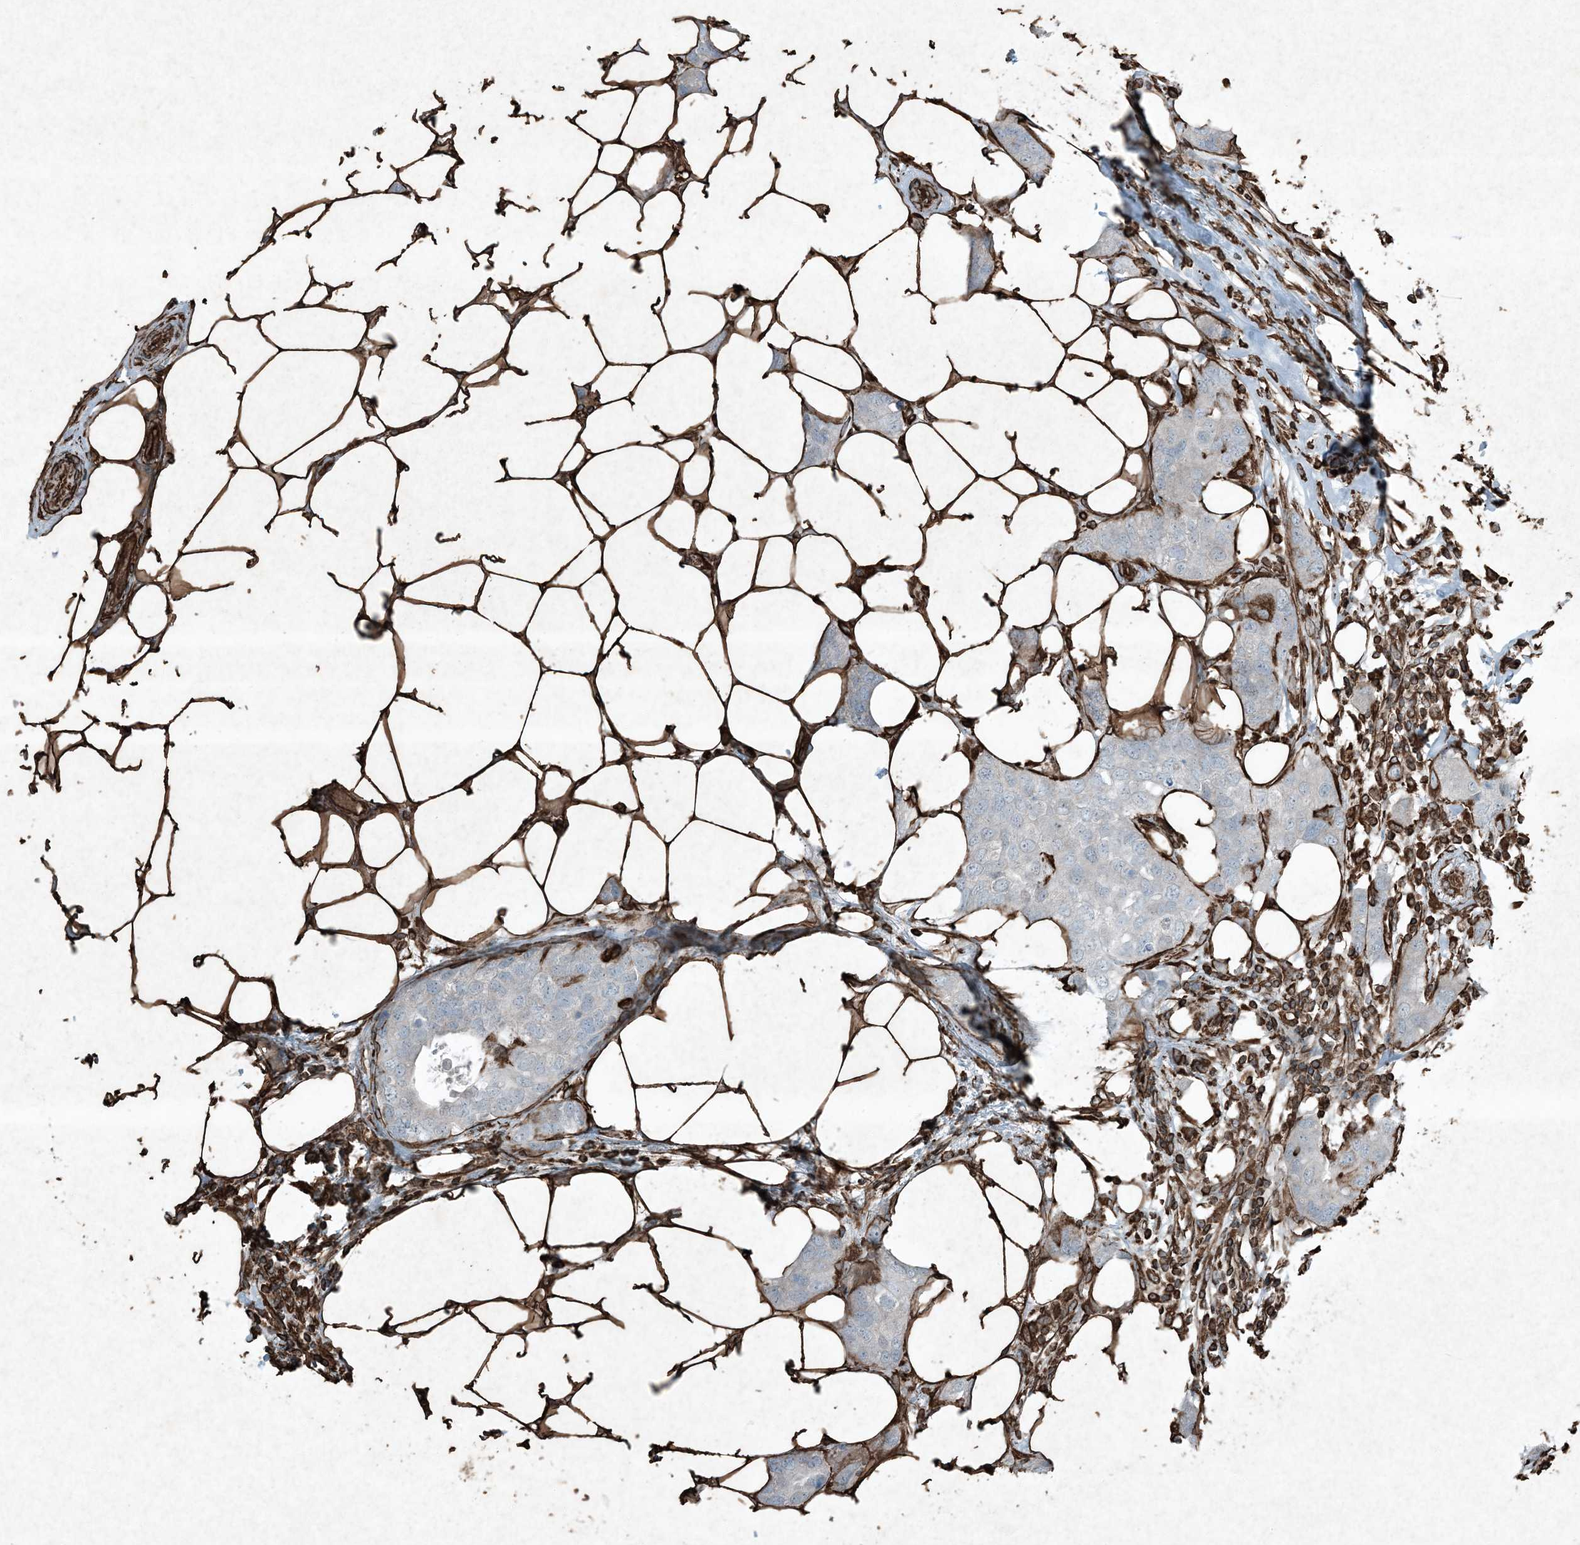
{"staining": {"intensity": "negative", "quantity": "none", "location": "none"}, "tissue": "breast cancer", "cell_type": "Tumor cells", "image_type": "cancer", "snomed": [{"axis": "morphology", "description": "Duct carcinoma"}, {"axis": "topography", "description": "Breast"}], "caption": "Immunohistochemistry image of neoplastic tissue: human invasive ductal carcinoma (breast) stained with DAB (3,3'-diaminobenzidine) displays no significant protein positivity in tumor cells. Brightfield microscopy of immunohistochemistry (IHC) stained with DAB (3,3'-diaminobenzidine) (brown) and hematoxylin (blue), captured at high magnification.", "gene": "RYK", "patient": {"sex": "female", "age": 50}}